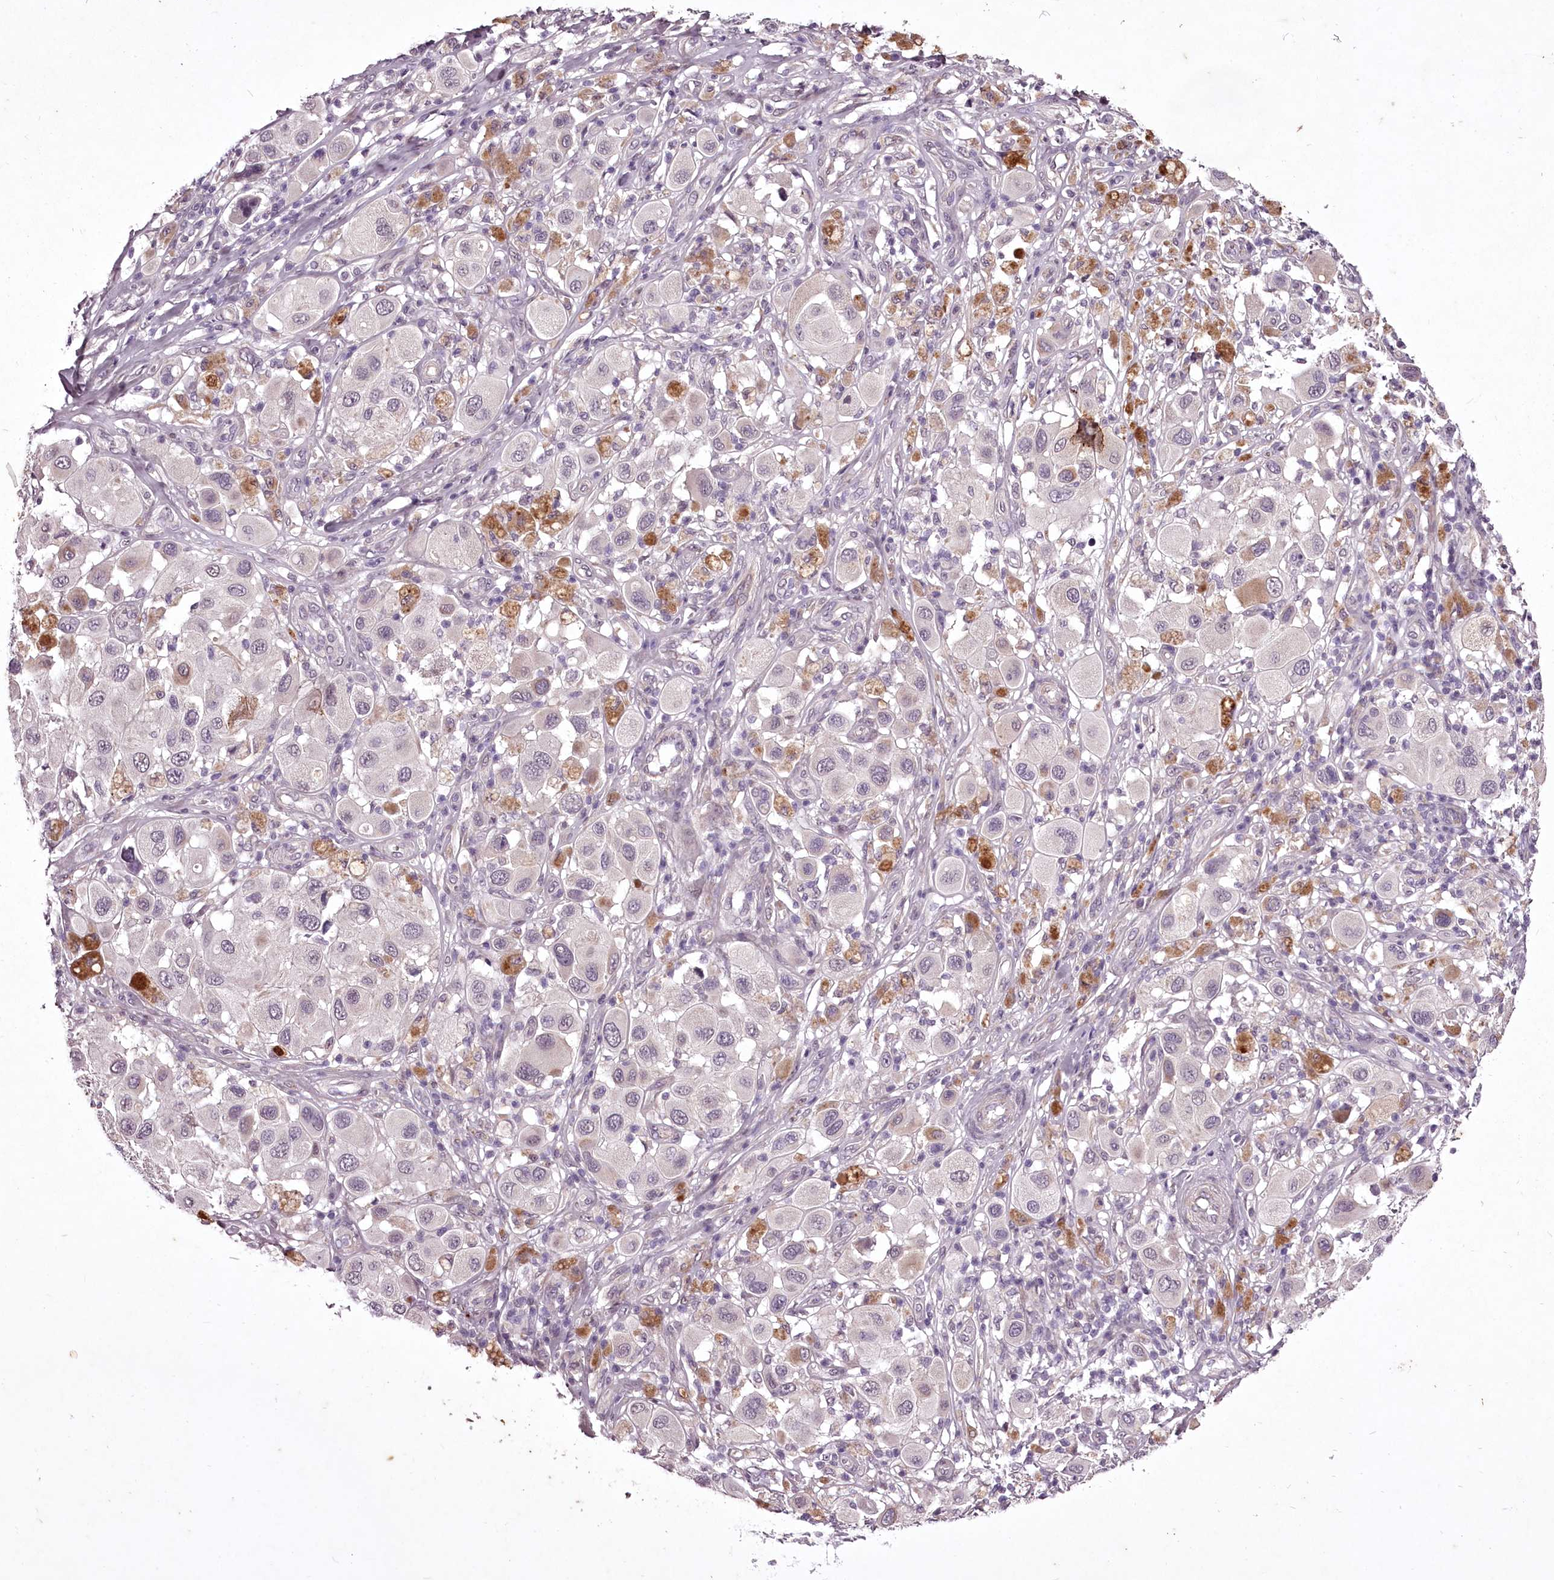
{"staining": {"intensity": "negative", "quantity": "none", "location": "none"}, "tissue": "melanoma", "cell_type": "Tumor cells", "image_type": "cancer", "snomed": [{"axis": "morphology", "description": "Malignant melanoma, Metastatic site"}, {"axis": "topography", "description": "Skin"}], "caption": "High magnification brightfield microscopy of melanoma stained with DAB (brown) and counterstained with hematoxylin (blue): tumor cells show no significant expression.", "gene": "C1orf56", "patient": {"sex": "male", "age": 41}}